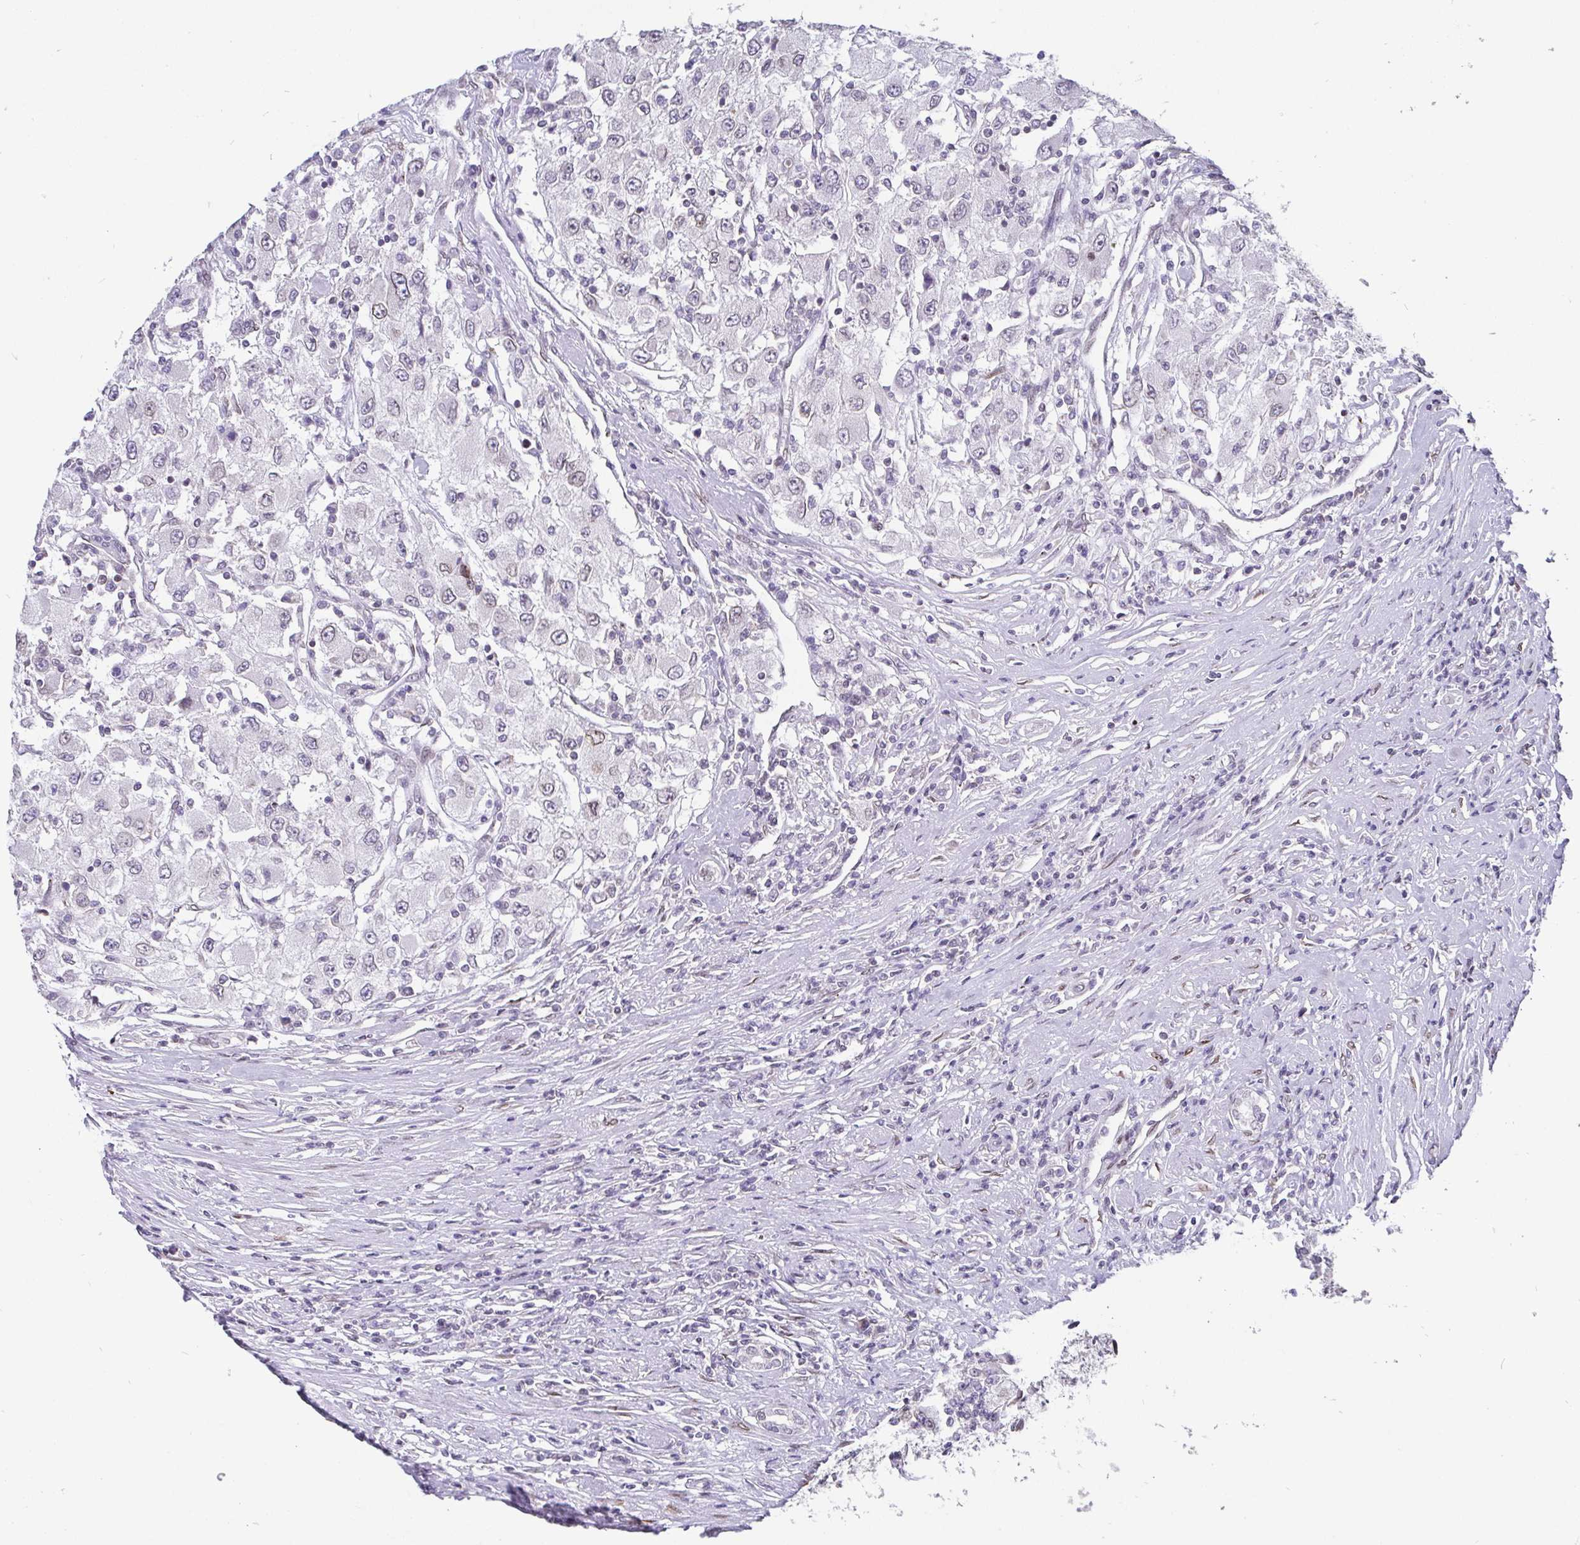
{"staining": {"intensity": "negative", "quantity": "none", "location": "none"}, "tissue": "renal cancer", "cell_type": "Tumor cells", "image_type": "cancer", "snomed": [{"axis": "morphology", "description": "Adenocarcinoma, NOS"}, {"axis": "topography", "description": "Kidney"}], "caption": "Immunohistochemistry (IHC) image of neoplastic tissue: human renal adenocarcinoma stained with DAB demonstrates no significant protein expression in tumor cells. (DAB (3,3'-diaminobenzidine) immunohistochemistry (IHC), high magnification).", "gene": "EMD", "patient": {"sex": "female", "age": 67}}